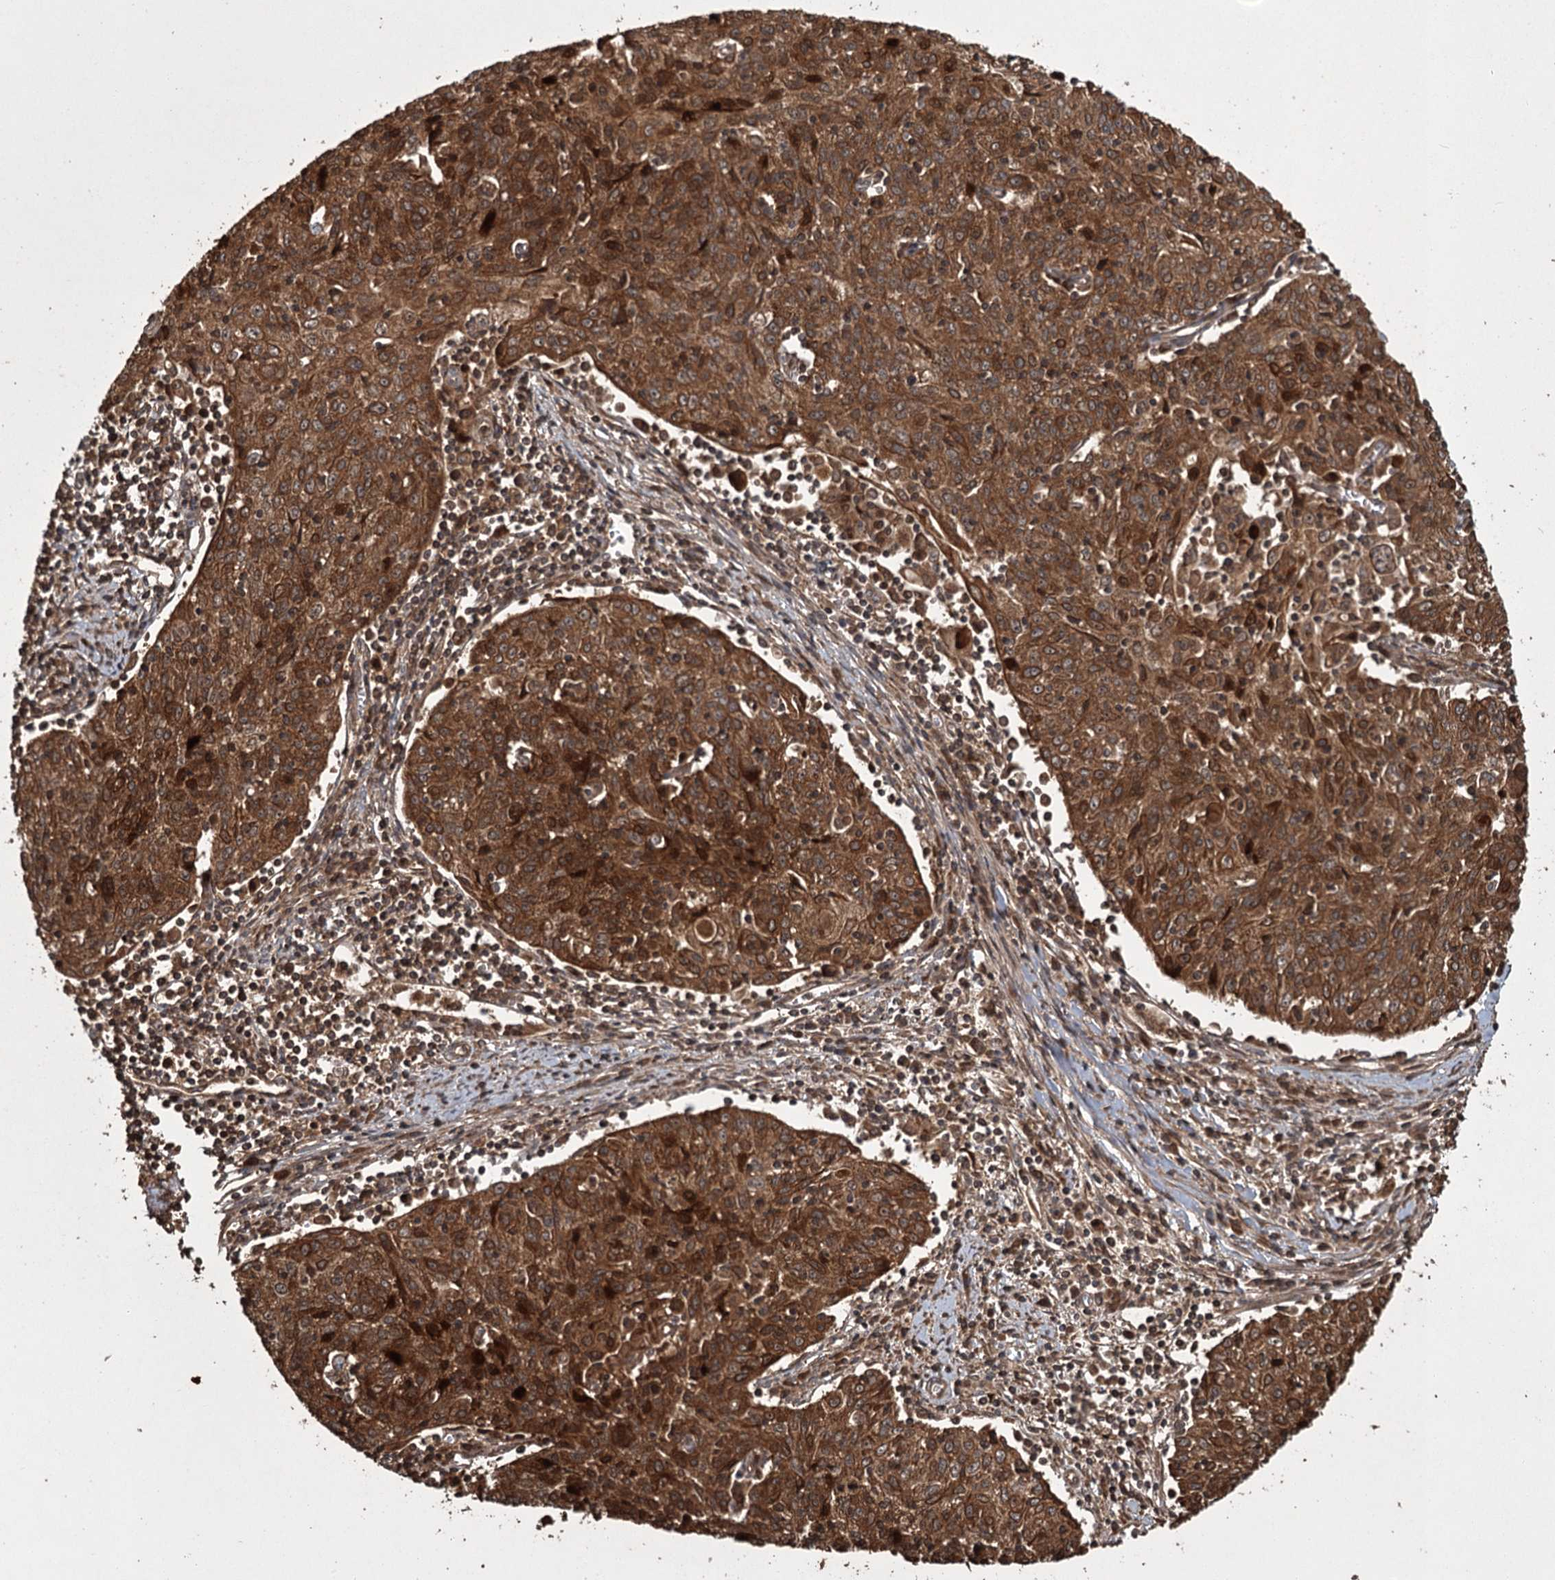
{"staining": {"intensity": "strong", "quantity": ">75%", "location": "cytoplasmic/membranous"}, "tissue": "cervical cancer", "cell_type": "Tumor cells", "image_type": "cancer", "snomed": [{"axis": "morphology", "description": "Squamous cell carcinoma, NOS"}, {"axis": "topography", "description": "Cervix"}], "caption": "Brown immunohistochemical staining in human cervical cancer (squamous cell carcinoma) reveals strong cytoplasmic/membranous positivity in approximately >75% of tumor cells.", "gene": "RPAP3", "patient": {"sex": "female", "age": 48}}